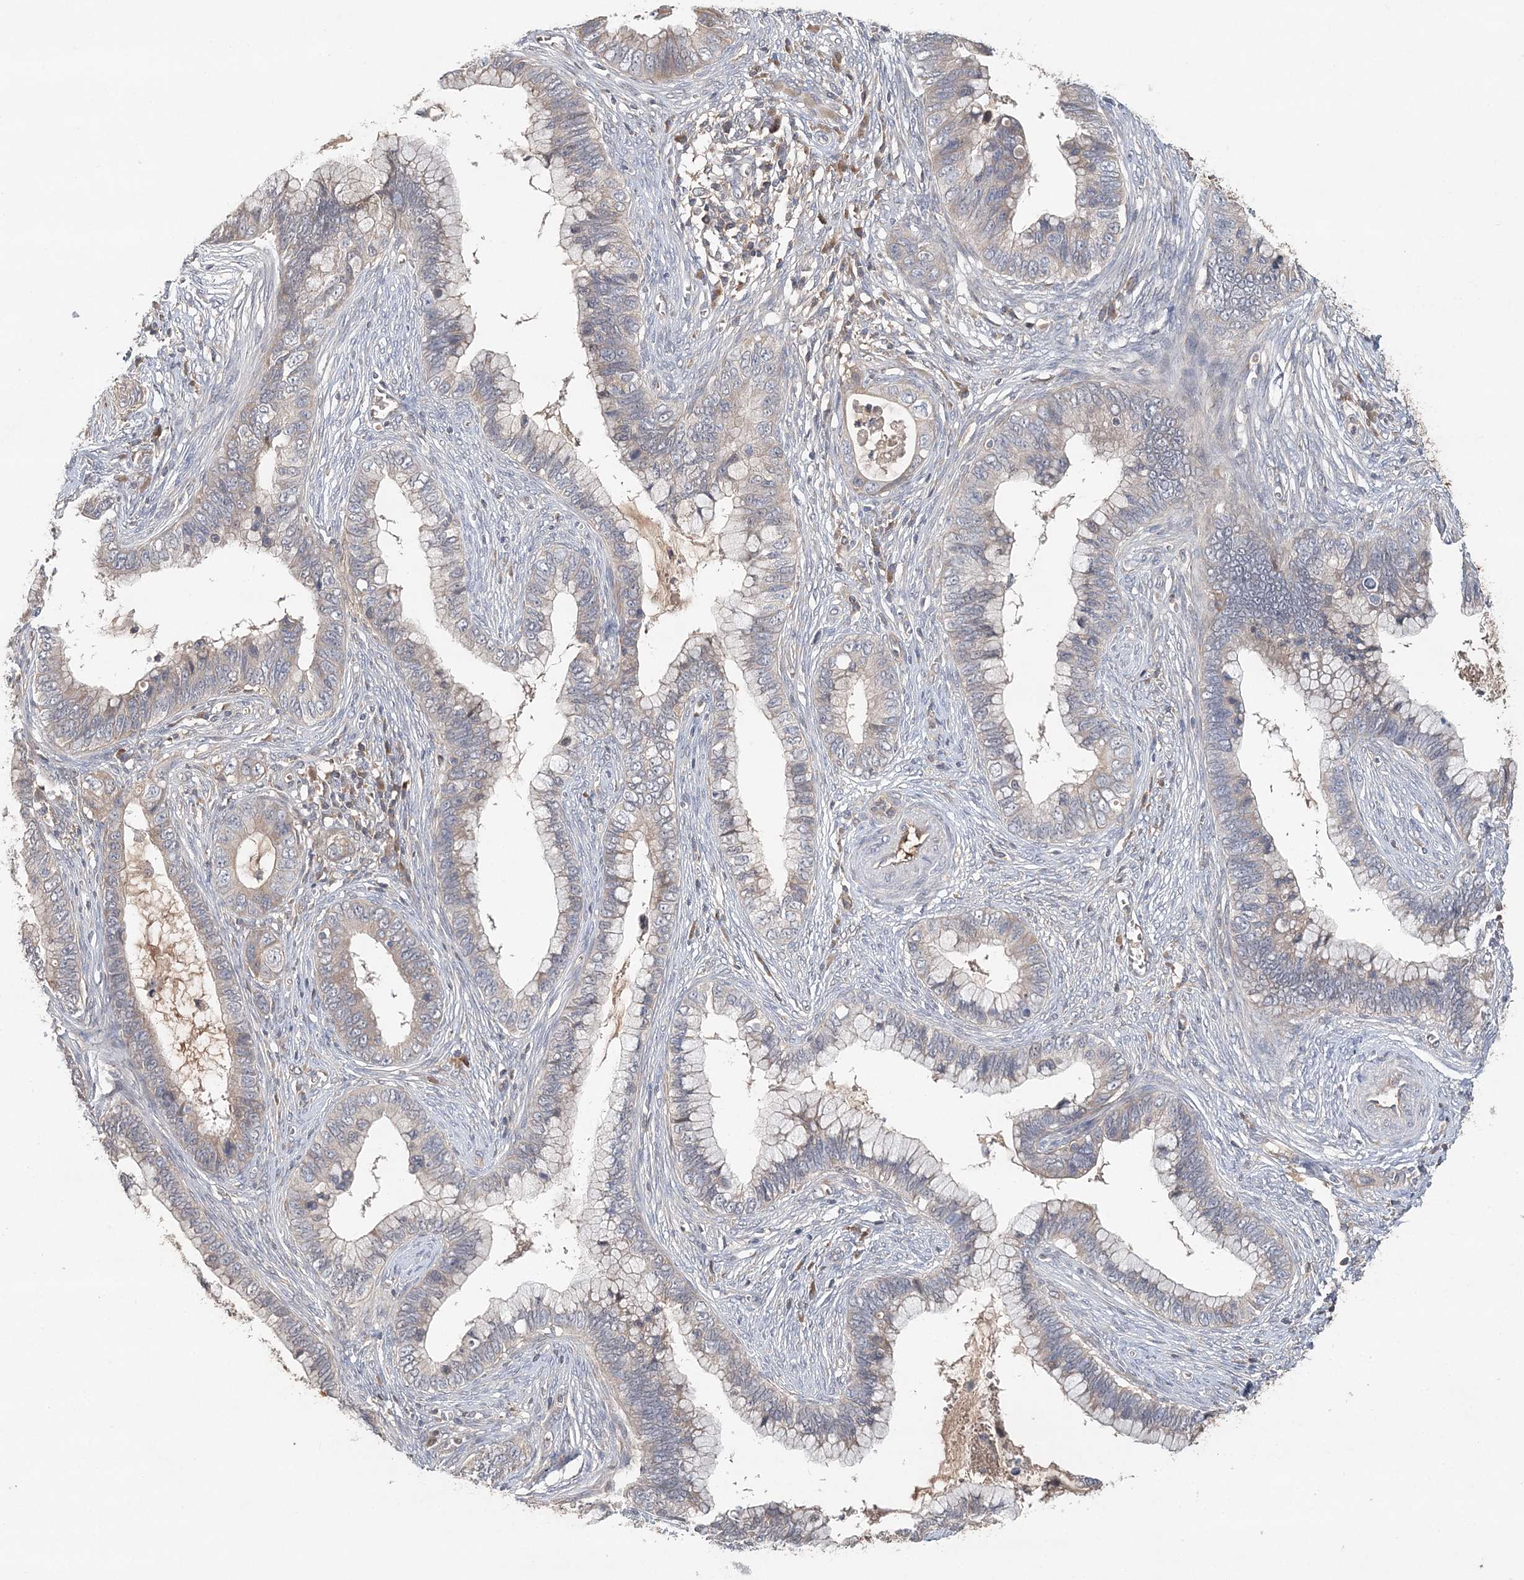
{"staining": {"intensity": "negative", "quantity": "none", "location": "none"}, "tissue": "cervical cancer", "cell_type": "Tumor cells", "image_type": "cancer", "snomed": [{"axis": "morphology", "description": "Adenocarcinoma, NOS"}, {"axis": "topography", "description": "Cervix"}], "caption": "This is a image of immunohistochemistry (IHC) staining of adenocarcinoma (cervical), which shows no staining in tumor cells.", "gene": "SYCP3", "patient": {"sex": "female", "age": 44}}